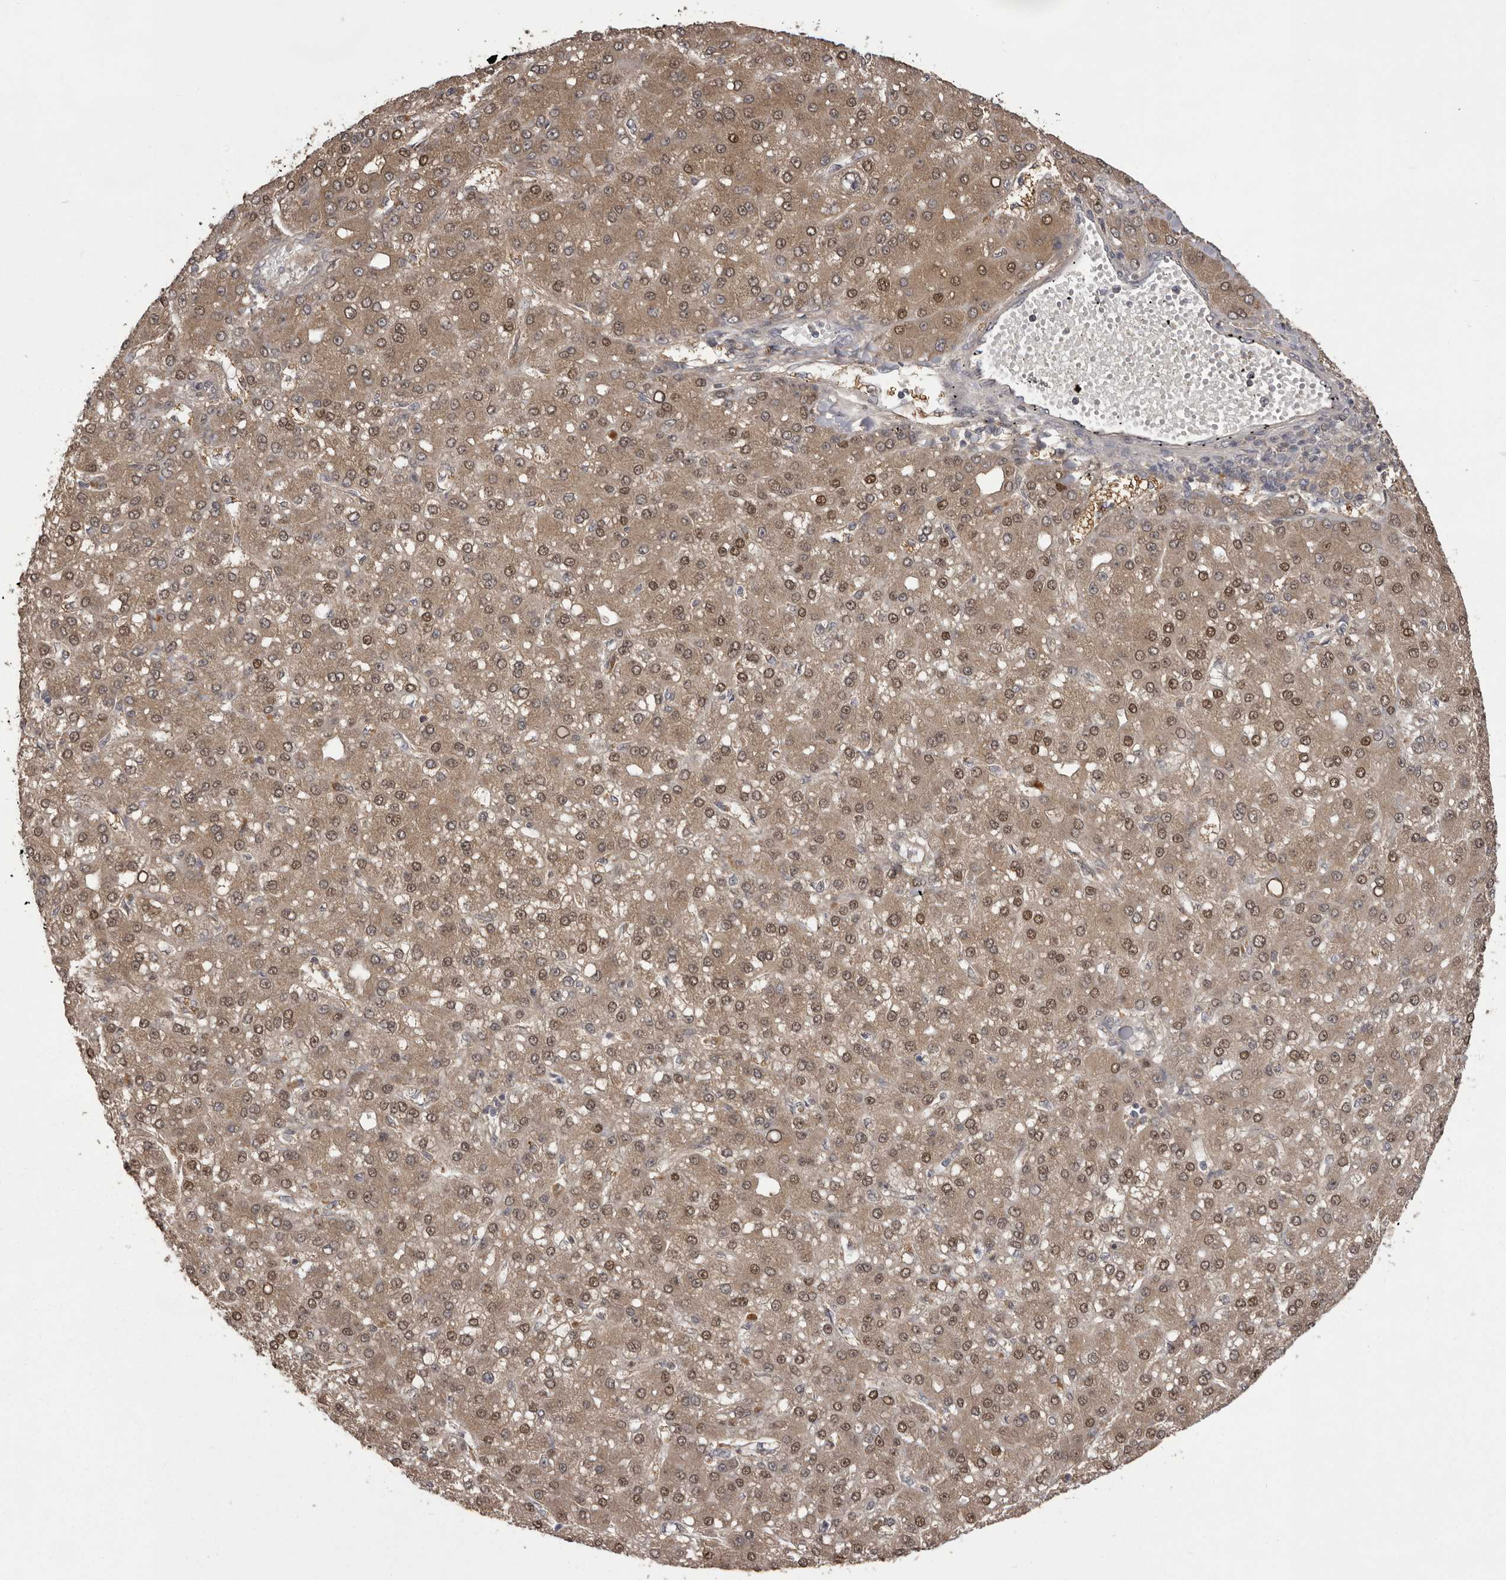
{"staining": {"intensity": "moderate", "quantity": ">75%", "location": "cytoplasmic/membranous,nuclear"}, "tissue": "liver cancer", "cell_type": "Tumor cells", "image_type": "cancer", "snomed": [{"axis": "morphology", "description": "Carcinoma, Hepatocellular, NOS"}, {"axis": "topography", "description": "Liver"}], "caption": "Human liver cancer (hepatocellular carcinoma) stained with a protein marker shows moderate staining in tumor cells.", "gene": "MDH1", "patient": {"sex": "male", "age": 67}}